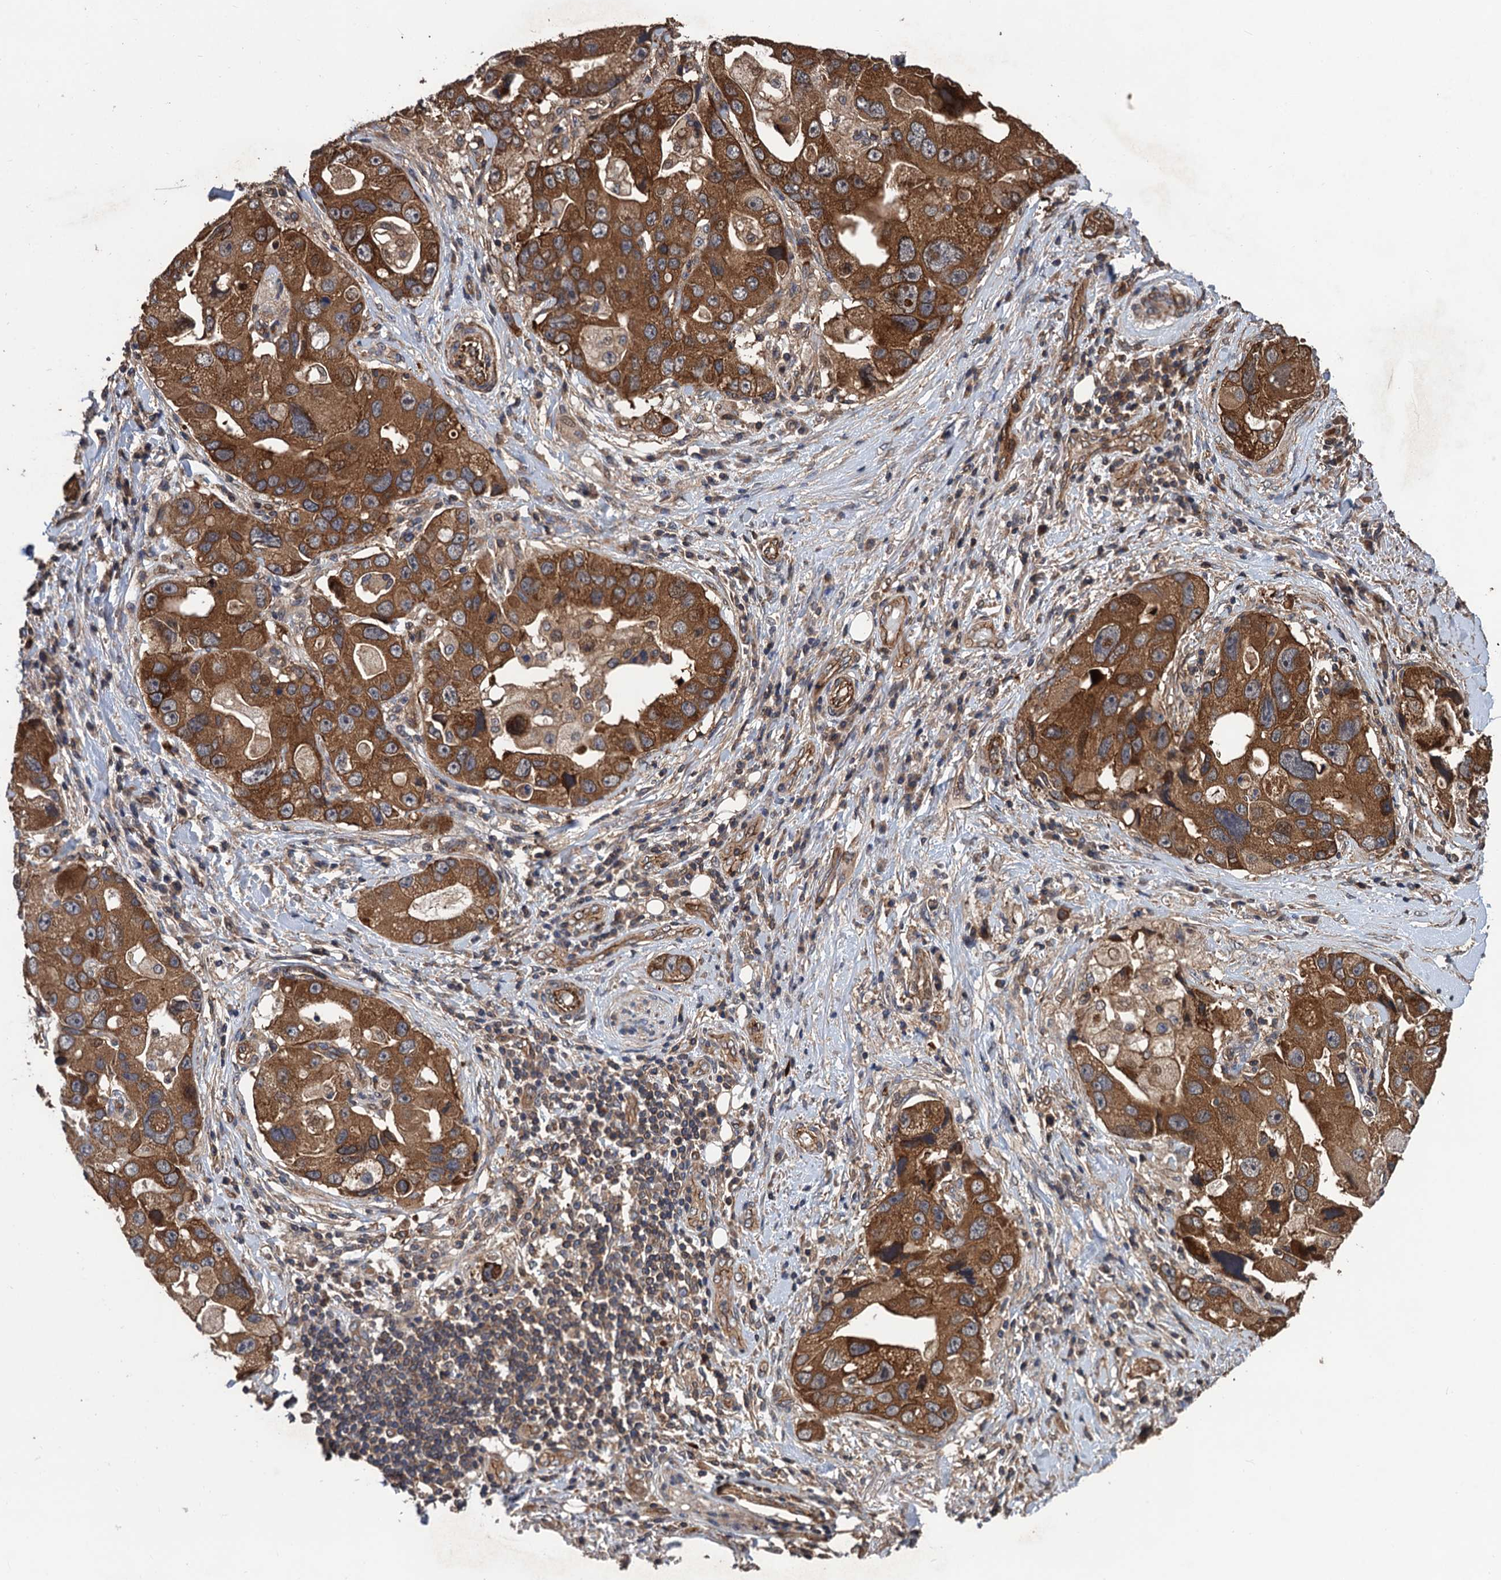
{"staining": {"intensity": "moderate", "quantity": ">75%", "location": "cytoplasmic/membranous"}, "tissue": "lung cancer", "cell_type": "Tumor cells", "image_type": "cancer", "snomed": [{"axis": "morphology", "description": "Adenocarcinoma, NOS"}, {"axis": "topography", "description": "Lung"}], "caption": "Lung cancer (adenocarcinoma) was stained to show a protein in brown. There is medium levels of moderate cytoplasmic/membranous staining in approximately >75% of tumor cells. The staining was performed using DAB (3,3'-diaminobenzidine), with brown indicating positive protein expression. Nuclei are stained blue with hematoxylin.", "gene": "PPP4R1", "patient": {"sex": "female", "age": 54}}